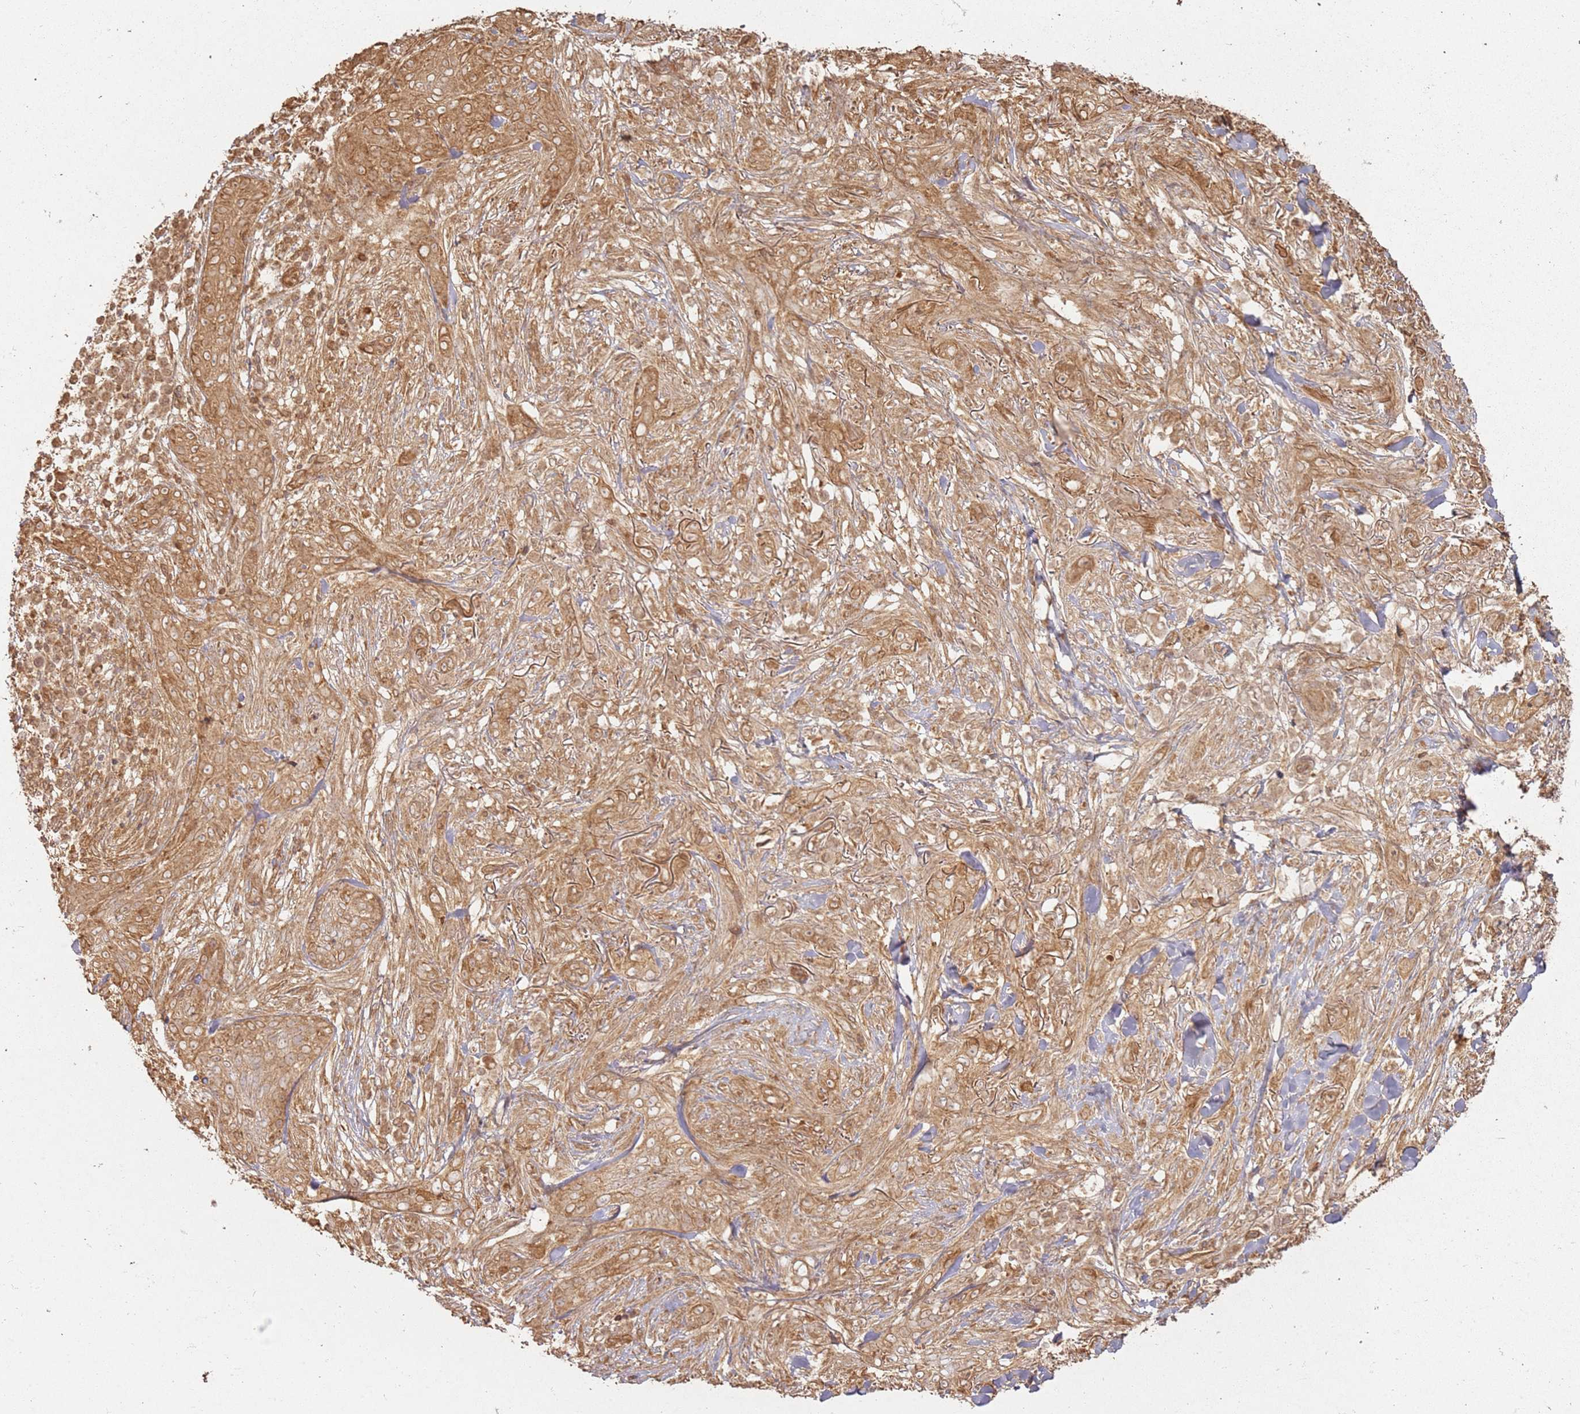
{"staining": {"intensity": "moderate", "quantity": ">75%", "location": "cytoplasmic/membranous"}, "tissue": "skin cancer", "cell_type": "Tumor cells", "image_type": "cancer", "snomed": [{"axis": "morphology", "description": "Basal cell carcinoma"}, {"axis": "topography", "description": "Skin"}], "caption": "Tumor cells show medium levels of moderate cytoplasmic/membranous staining in about >75% of cells in skin cancer (basal cell carcinoma). (Brightfield microscopy of DAB IHC at high magnification).", "gene": "ZNF776", "patient": {"sex": "male", "age": 72}}